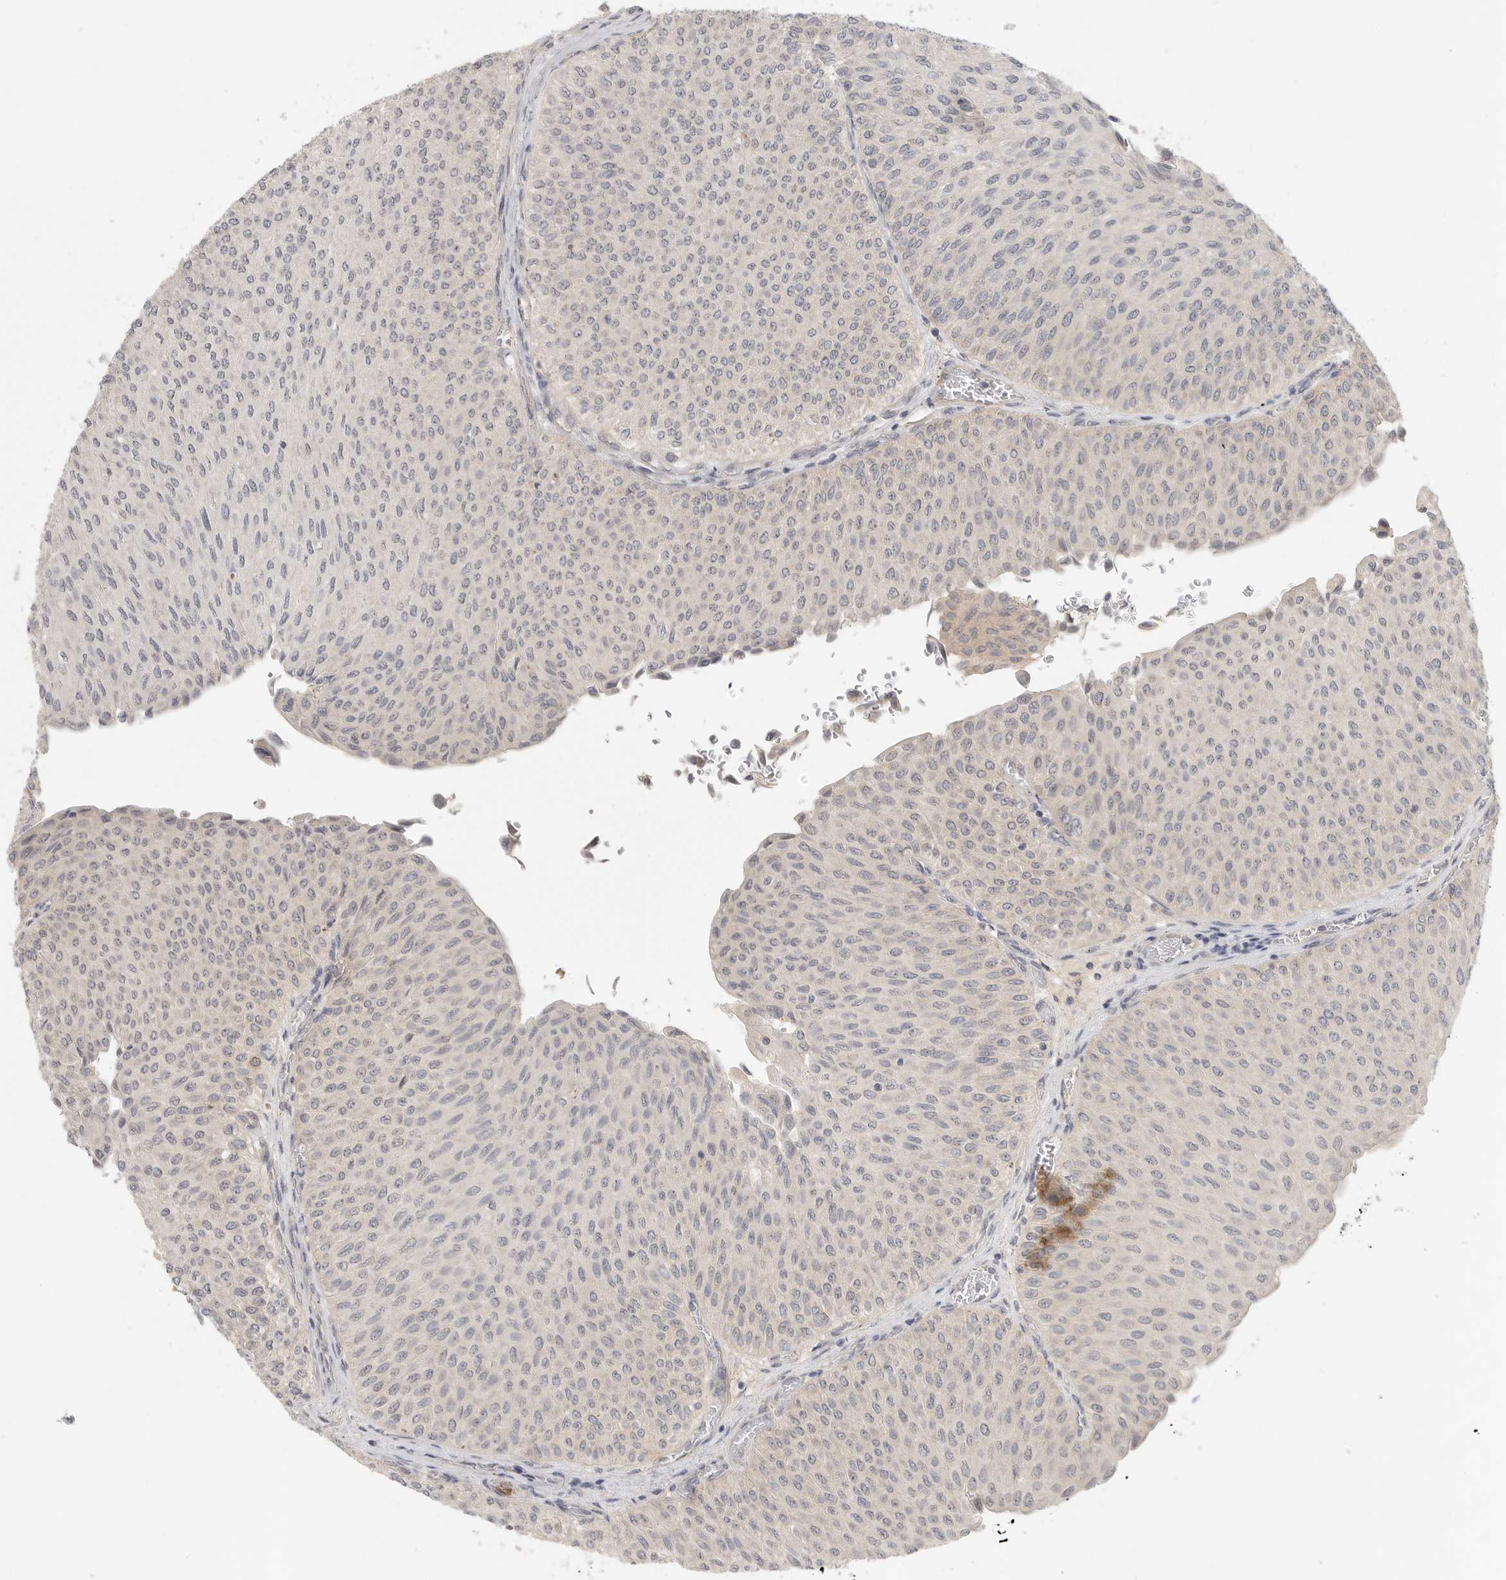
{"staining": {"intensity": "negative", "quantity": "none", "location": "none"}, "tissue": "urothelial cancer", "cell_type": "Tumor cells", "image_type": "cancer", "snomed": [{"axis": "morphology", "description": "Urothelial carcinoma, Low grade"}, {"axis": "topography", "description": "Urinary bladder"}], "caption": "Immunohistochemistry (IHC) of human urothelial cancer shows no positivity in tumor cells.", "gene": "HDAC6", "patient": {"sex": "male", "age": 78}}